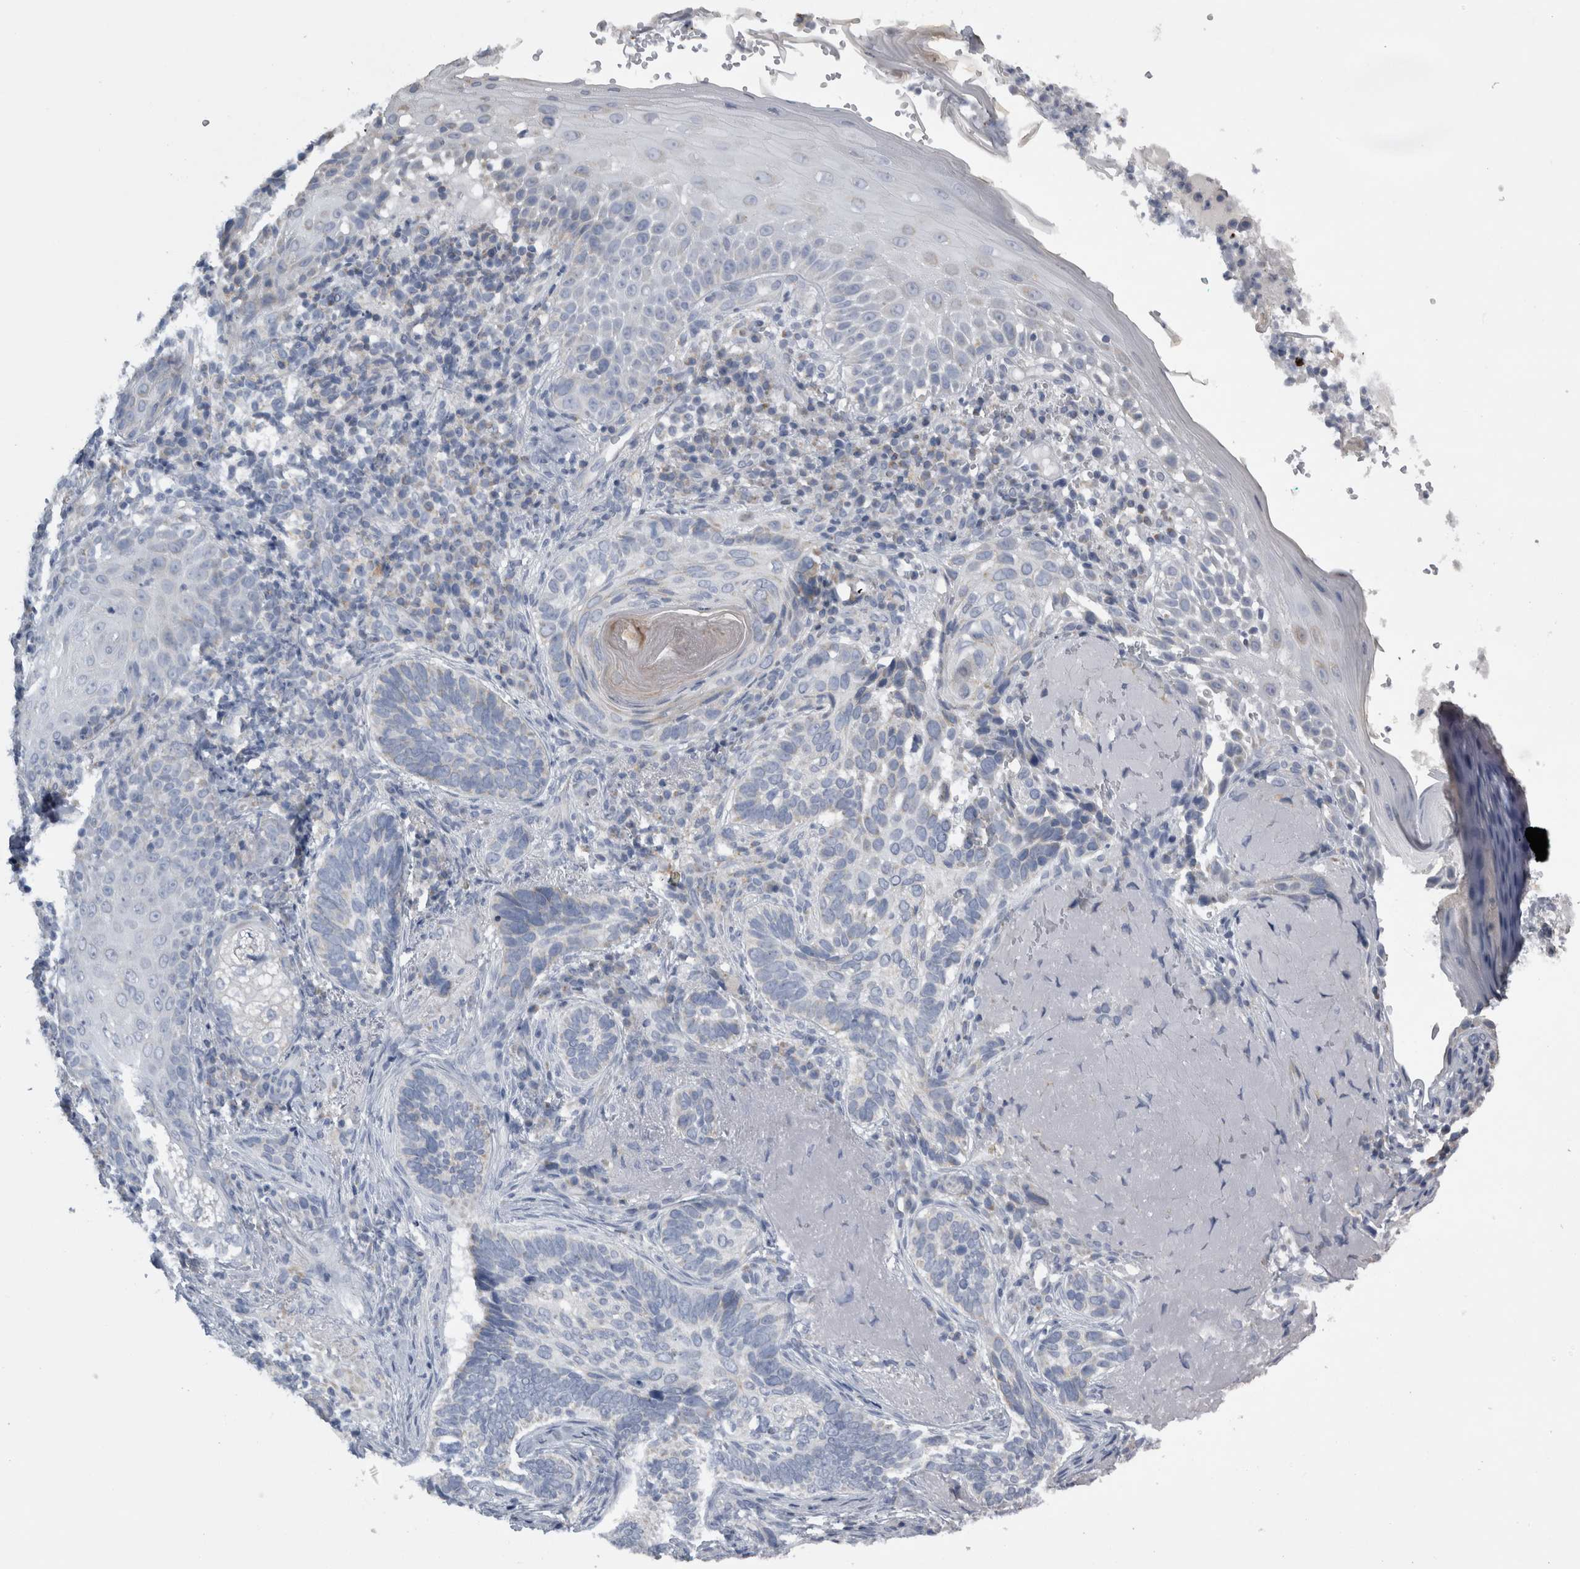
{"staining": {"intensity": "negative", "quantity": "none", "location": "none"}, "tissue": "skin cancer", "cell_type": "Tumor cells", "image_type": "cancer", "snomed": [{"axis": "morphology", "description": "Basal cell carcinoma"}, {"axis": "topography", "description": "Skin"}], "caption": "Human skin cancer (basal cell carcinoma) stained for a protein using IHC shows no positivity in tumor cells.", "gene": "DHRS4", "patient": {"sex": "female", "age": 89}}